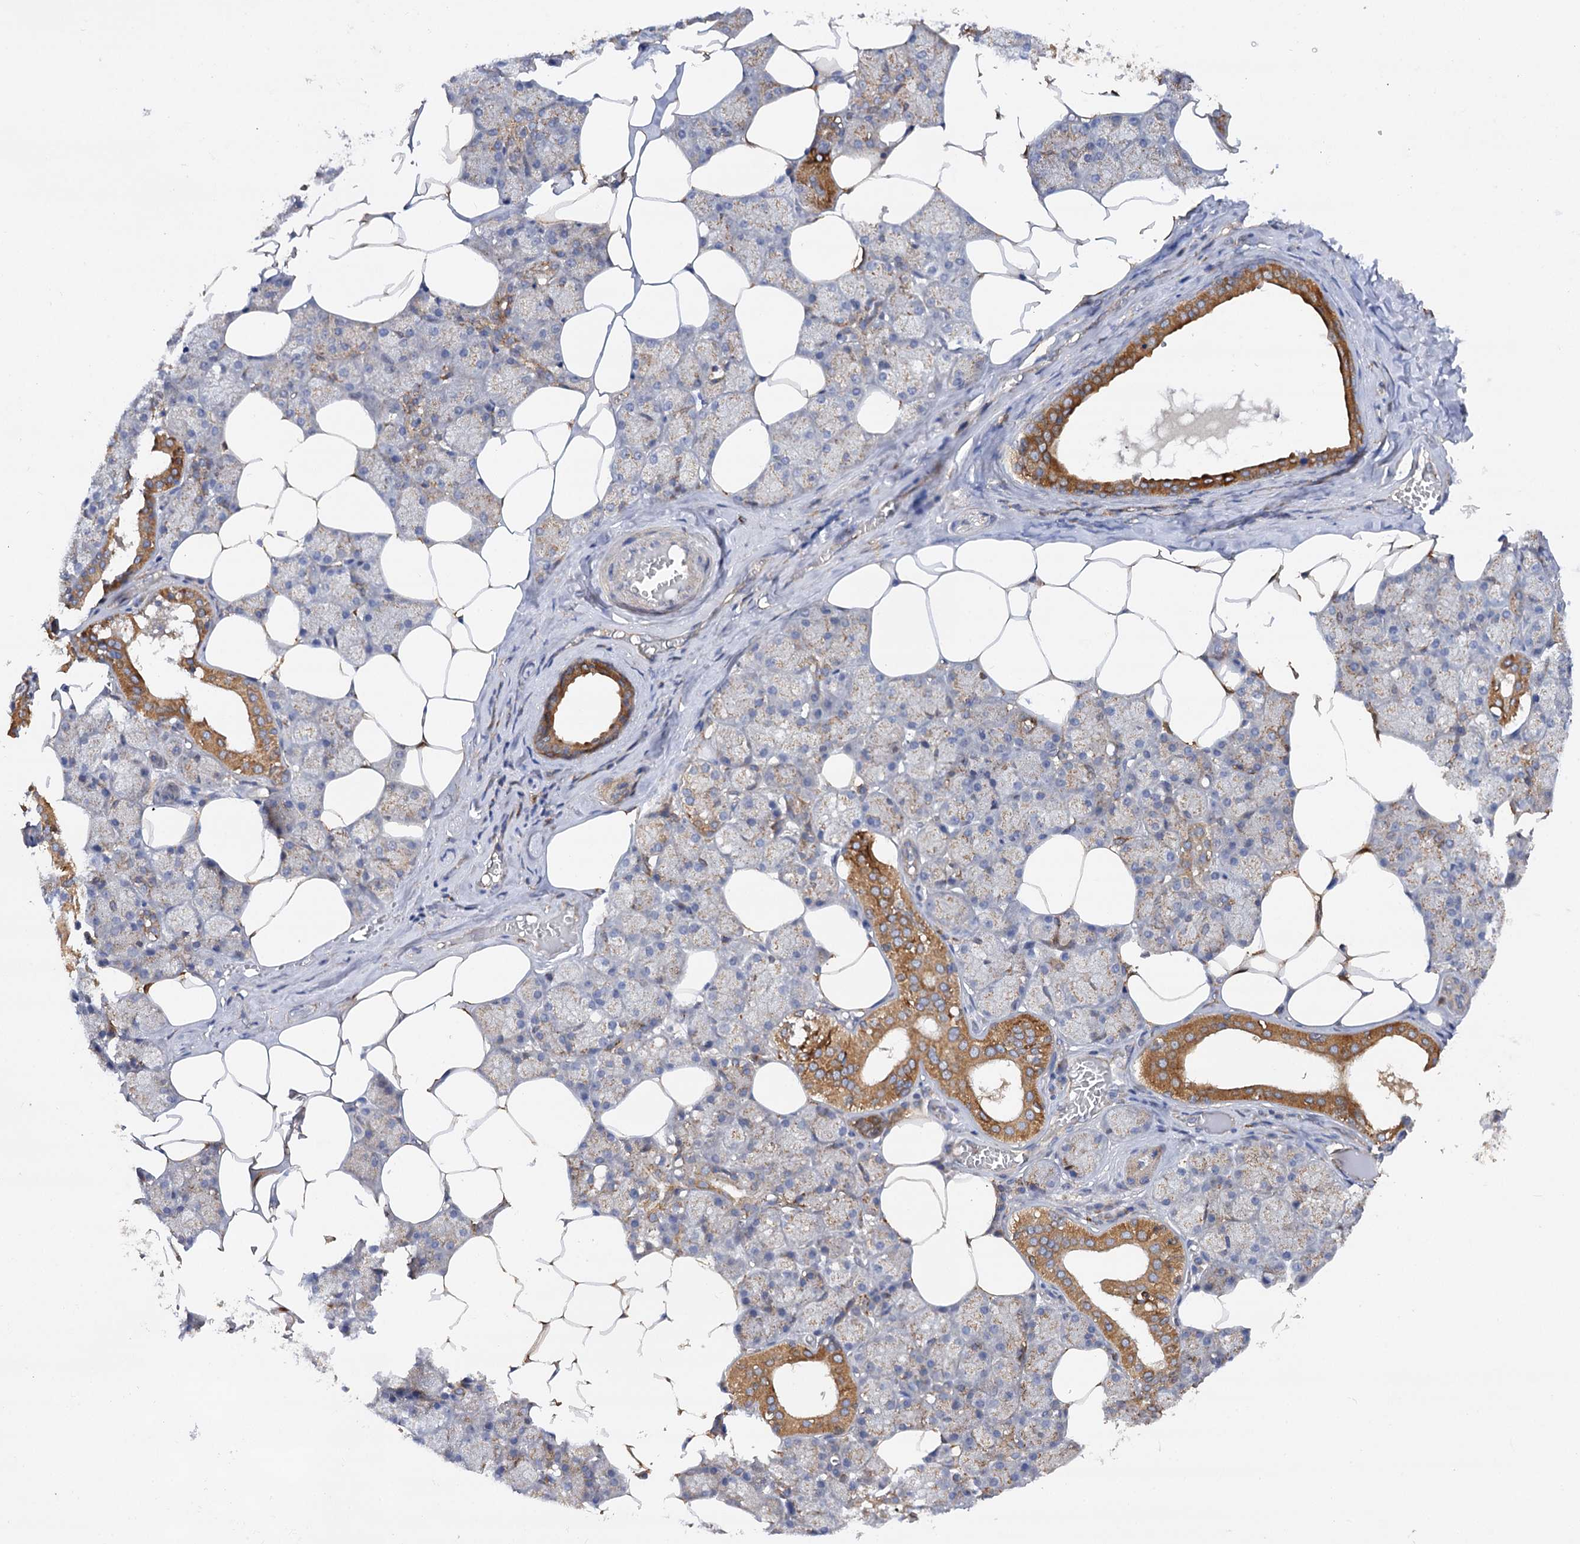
{"staining": {"intensity": "strong", "quantity": "<25%", "location": "cytoplasmic/membranous"}, "tissue": "salivary gland", "cell_type": "Glandular cells", "image_type": "normal", "snomed": [{"axis": "morphology", "description": "Normal tissue, NOS"}, {"axis": "topography", "description": "Salivary gland"}], "caption": "Glandular cells demonstrate strong cytoplasmic/membranous expression in about <25% of cells in normal salivary gland. (DAB IHC, brown staining for protein, blue staining for nuclei).", "gene": "CSAD", "patient": {"sex": "male", "age": 62}}